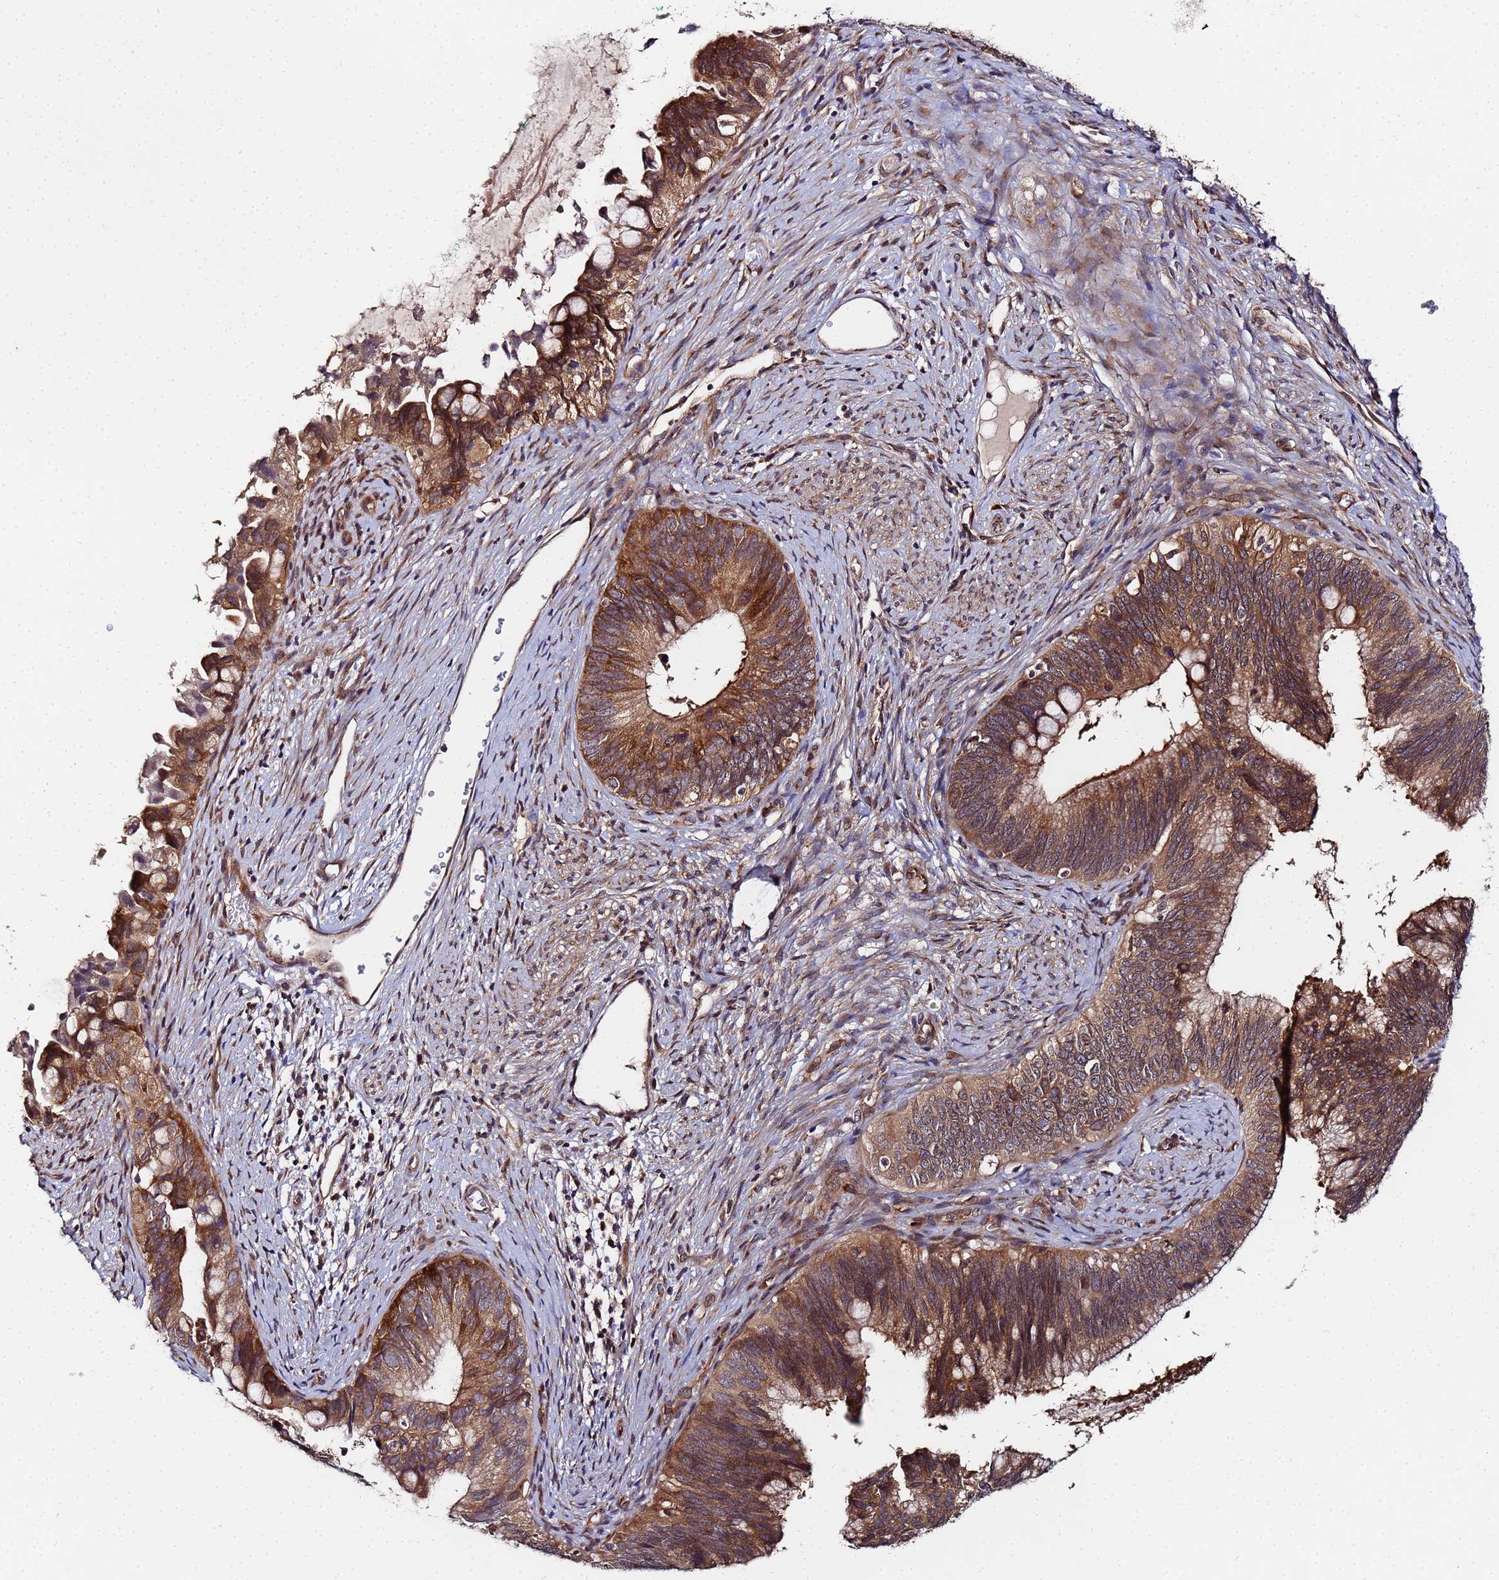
{"staining": {"intensity": "strong", "quantity": ">75%", "location": "cytoplasmic/membranous"}, "tissue": "cervical cancer", "cell_type": "Tumor cells", "image_type": "cancer", "snomed": [{"axis": "morphology", "description": "Adenocarcinoma, NOS"}, {"axis": "topography", "description": "Cervix"}], "caption": "An immunohistochemistry (IHC) micrograph of tumor tissue is shown. Protein staining in brown shows strong cytoplasmic/membranous positivity in adenocarcinoma (cervical) within tumor cells.", "gene": "UNC93B1", "patient": {"sex": "female", "age": 42}}